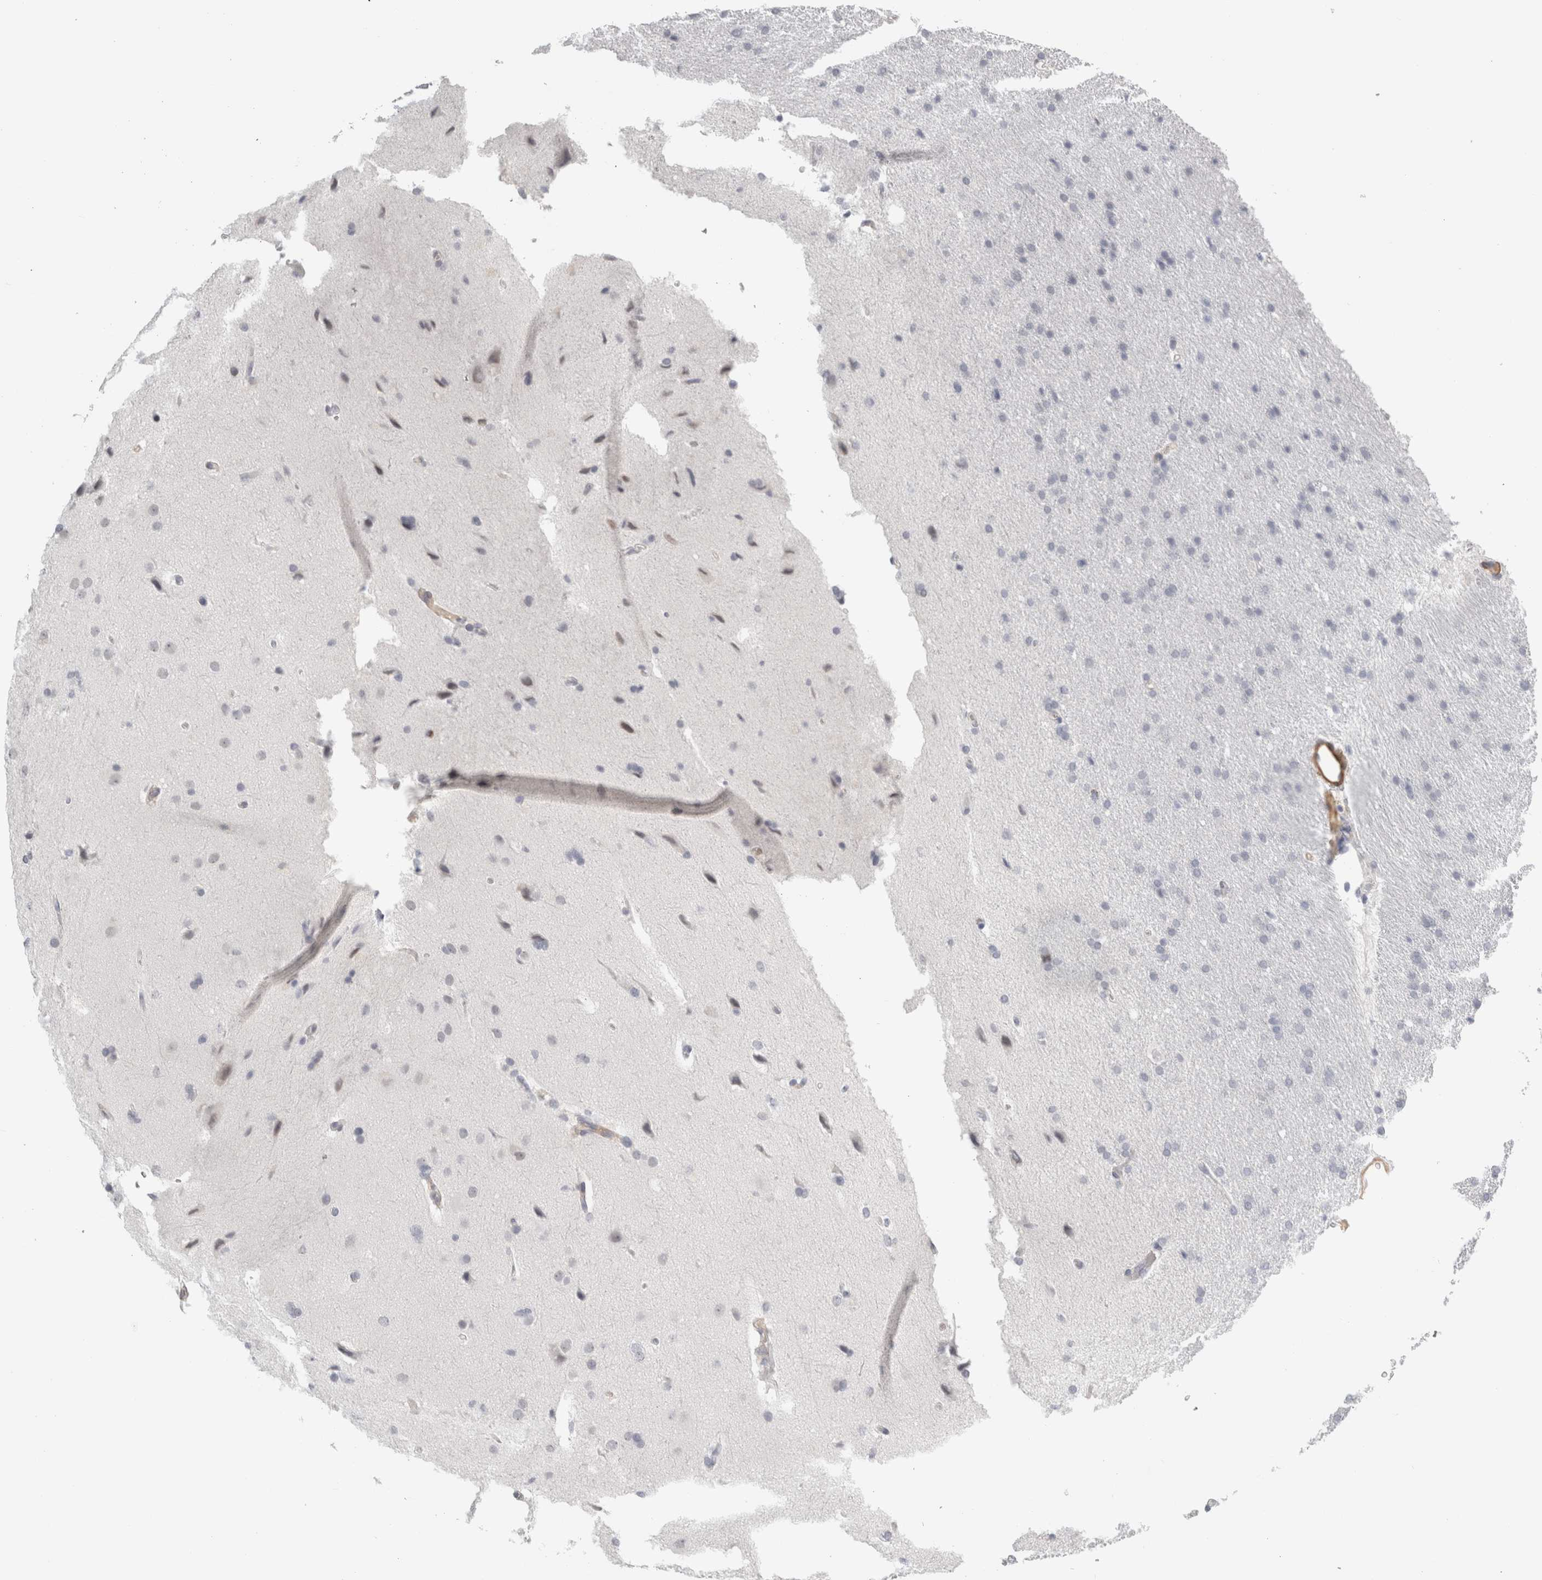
{"staining": {"intensity": "negative", "quantity": "none", "location": "none"}, "tissue": "glioma", "cell_type": "Tumor cells", "image_type": "cancer", "snomed": [{"axis": "morphology", "description": "Glioma, malignant, Low grade"}, {"axis": "topography", "description": "Brain"}], "caption": "This is a photomicrograph of immunohistochemistry staining of glioma, which shows no expression in tumor cells. The staining is performed using DAB brown chromogen with nuclei counter-stained in using hematoxylin.", "gene": "FBLIM1", "patient": {"sex": "female", "age": 37}}